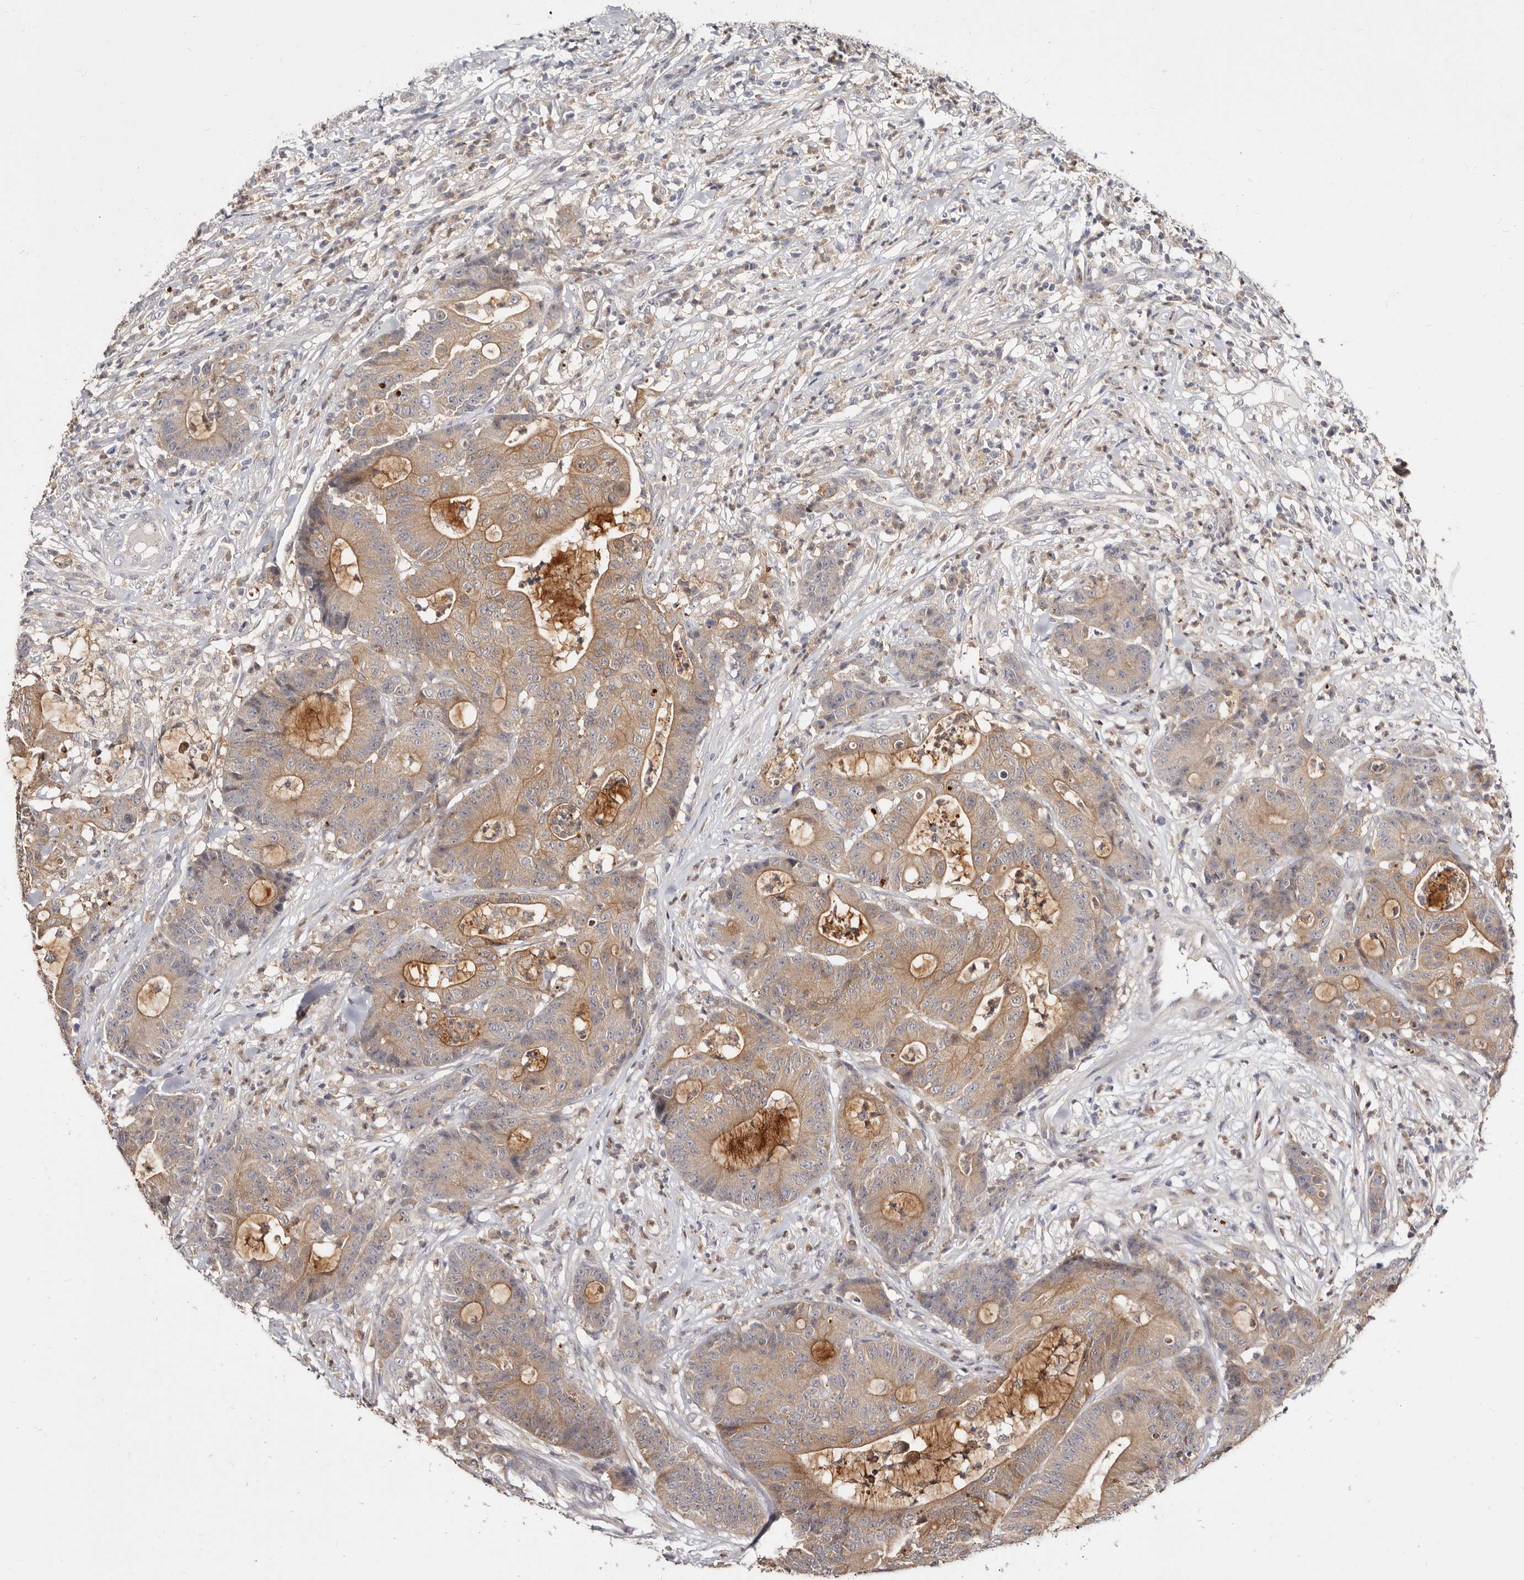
{"staining": {"intensity": "moderate", "quantity": ">75%", "location": "cytoplasmic/membranous"}, "tissue": "colorectal cancer", "cell_type": "Tumor cells", "image_type": "cancer", "snomed": [{"axis": "morphology", "description": "Adenocarcinoma, NOS"}, {"axis": "topography", "description": "Colon"}], "caption": "DAB (3,3'-diaminobenzidine) immunohistochemical staining of colorectal adenocarcinoma shows moderate cytoplasmic/membranous protein expression in about >75% of tumor cells.", "gene": "TC2N", "patient": {"sex": "female", "age": 84}}